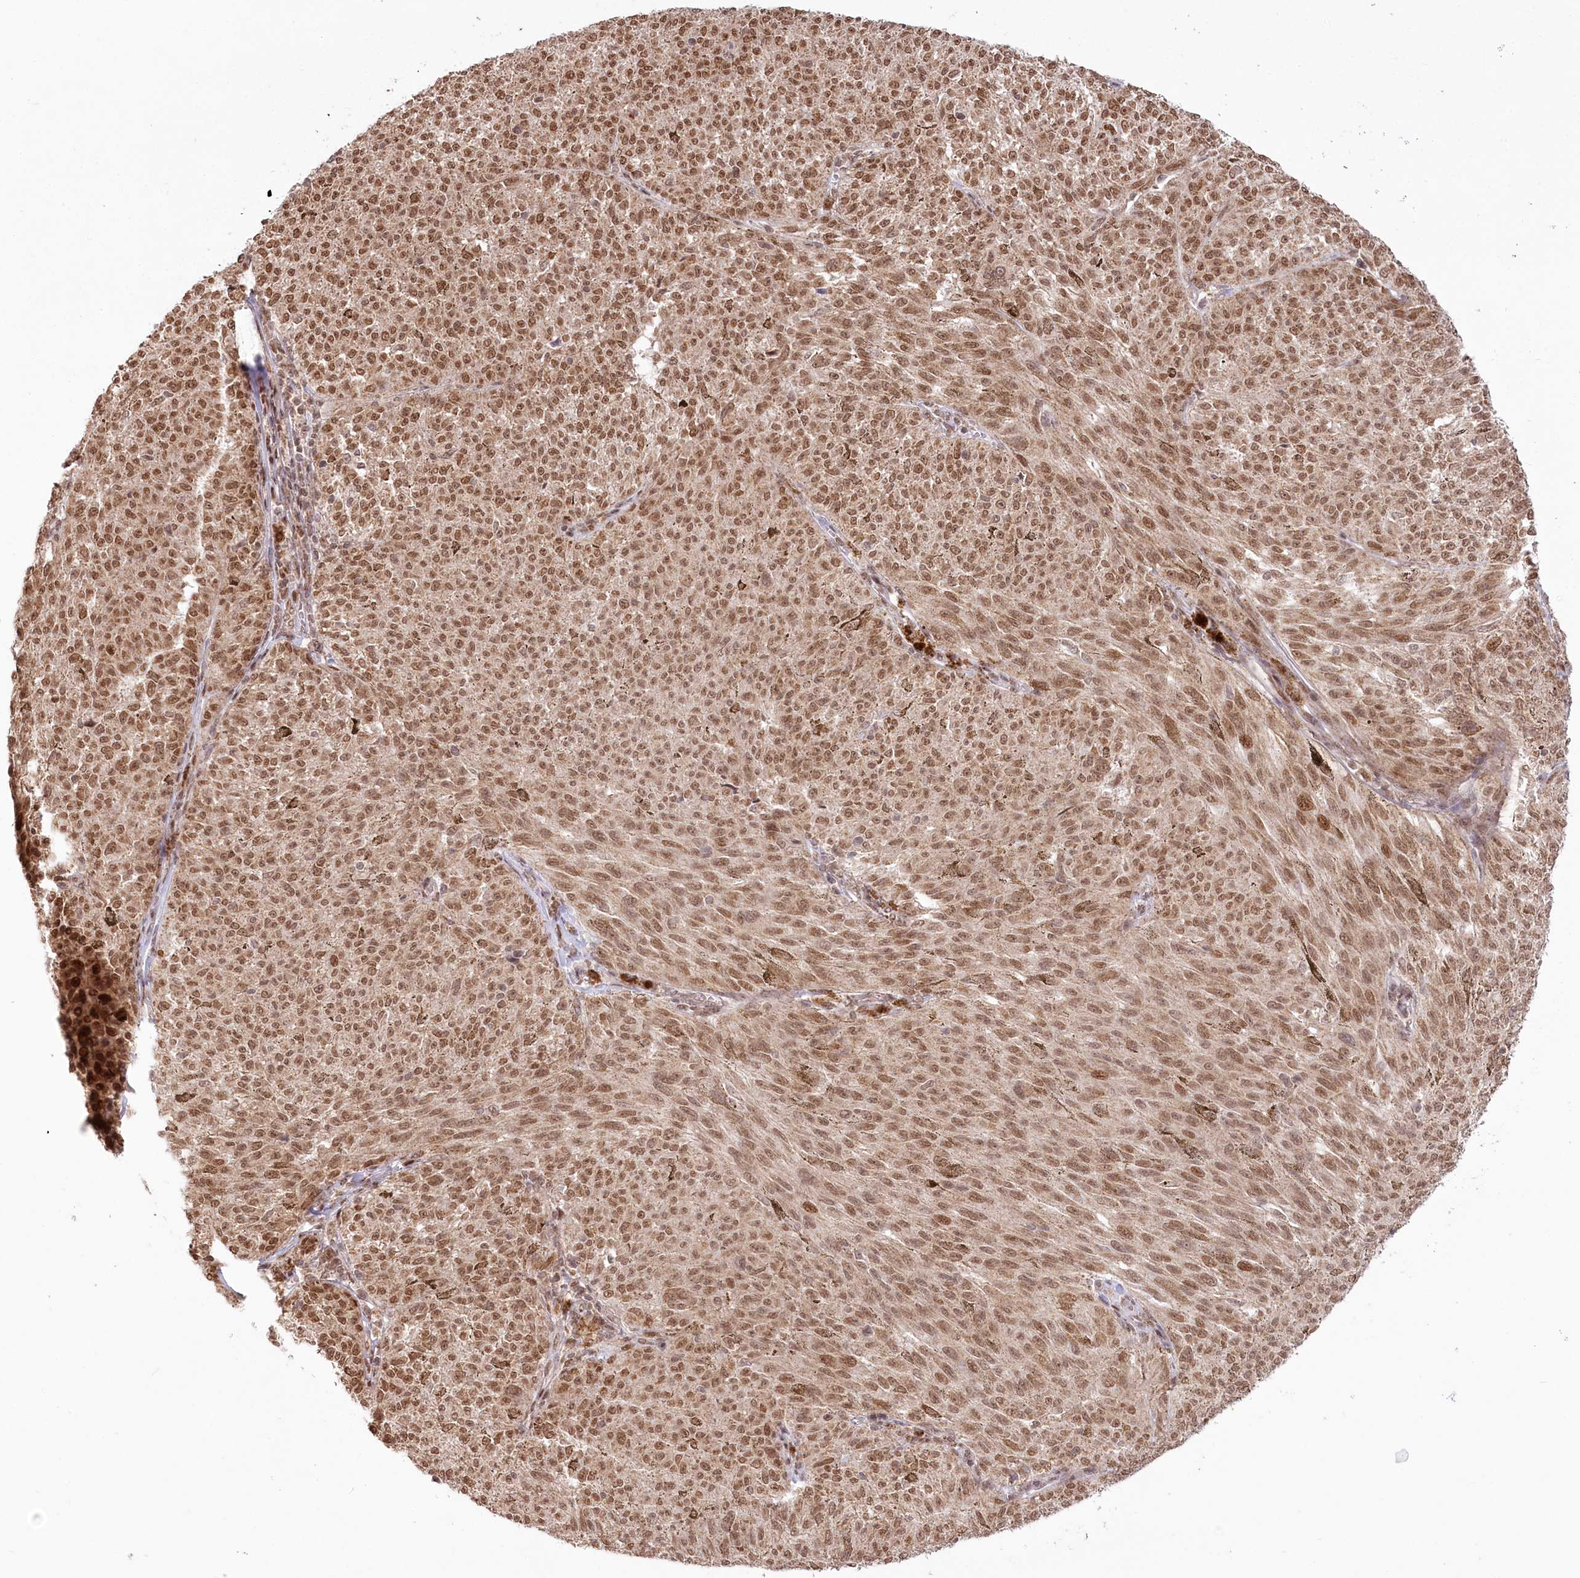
{"staining": {"intensity": "moderate", "quantity": ">75%", "location": "nuclear"}, "tissue": "melanoma", "cell_type": "Tumor cells", "image_type": "cancer", "snomed": [{"axis": "morphology", "description": "Malignant melanoma, NOS"}, {"axis": "topography", "description": "Skin"}], "caption": "Human malignant melanoma stained for a protein (brown) displays moderate nuclear positive expression in approximately >75% of tumor cells.", "gene": "PYURF", "patient": {"sex": "female", "age": 72}}